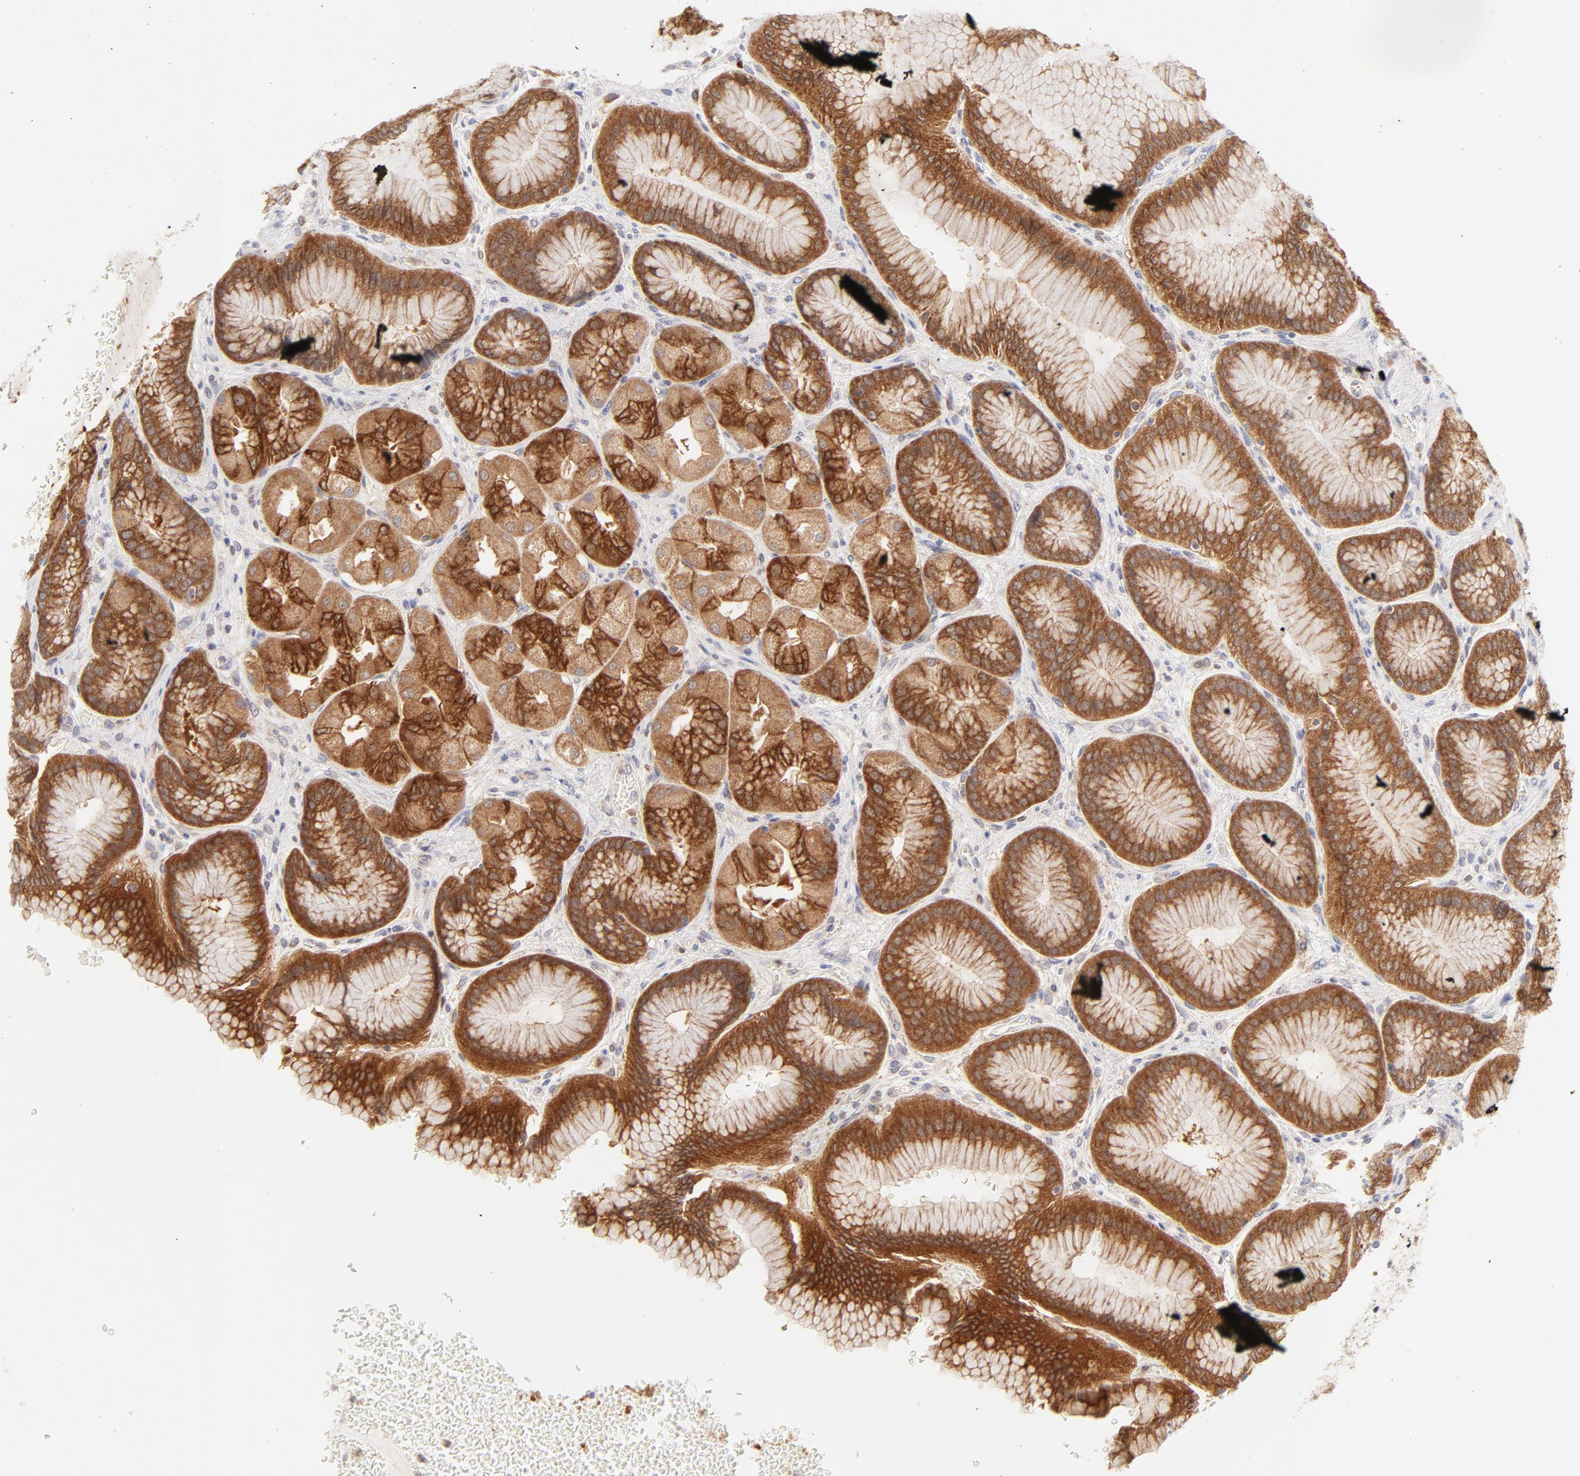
{"staining": {"intensity": "strong", "quantity": ">75%", "location": "cytoplasmic/membranous"}, "tissue": "stomach", "cell_type": "Glandular cells", "image_type": "normal", "snomed": [{"axis": "morphology", "description": "Normal tissue, NOS"}, {"axis": "morphology", "description": "Adenocarcinoma, NOS"}, {"axis": "topography", "description": "Stomach"}, {"axis": "topography", "description": "Stomach, lower"}], "caption": "DAB (3,3'-diaminobenzidine) immunohistochemical staining of unremarkable human stomach demonstrates strong cytoplasmic/membranous protein positivity in about >75% of glandular cells. Immunohistochemistry stains the protein of interest in brown and the nuclei are stained blue.", "gene": "RPS6KA1", "patient": {"sex": "female", "age": 65}}